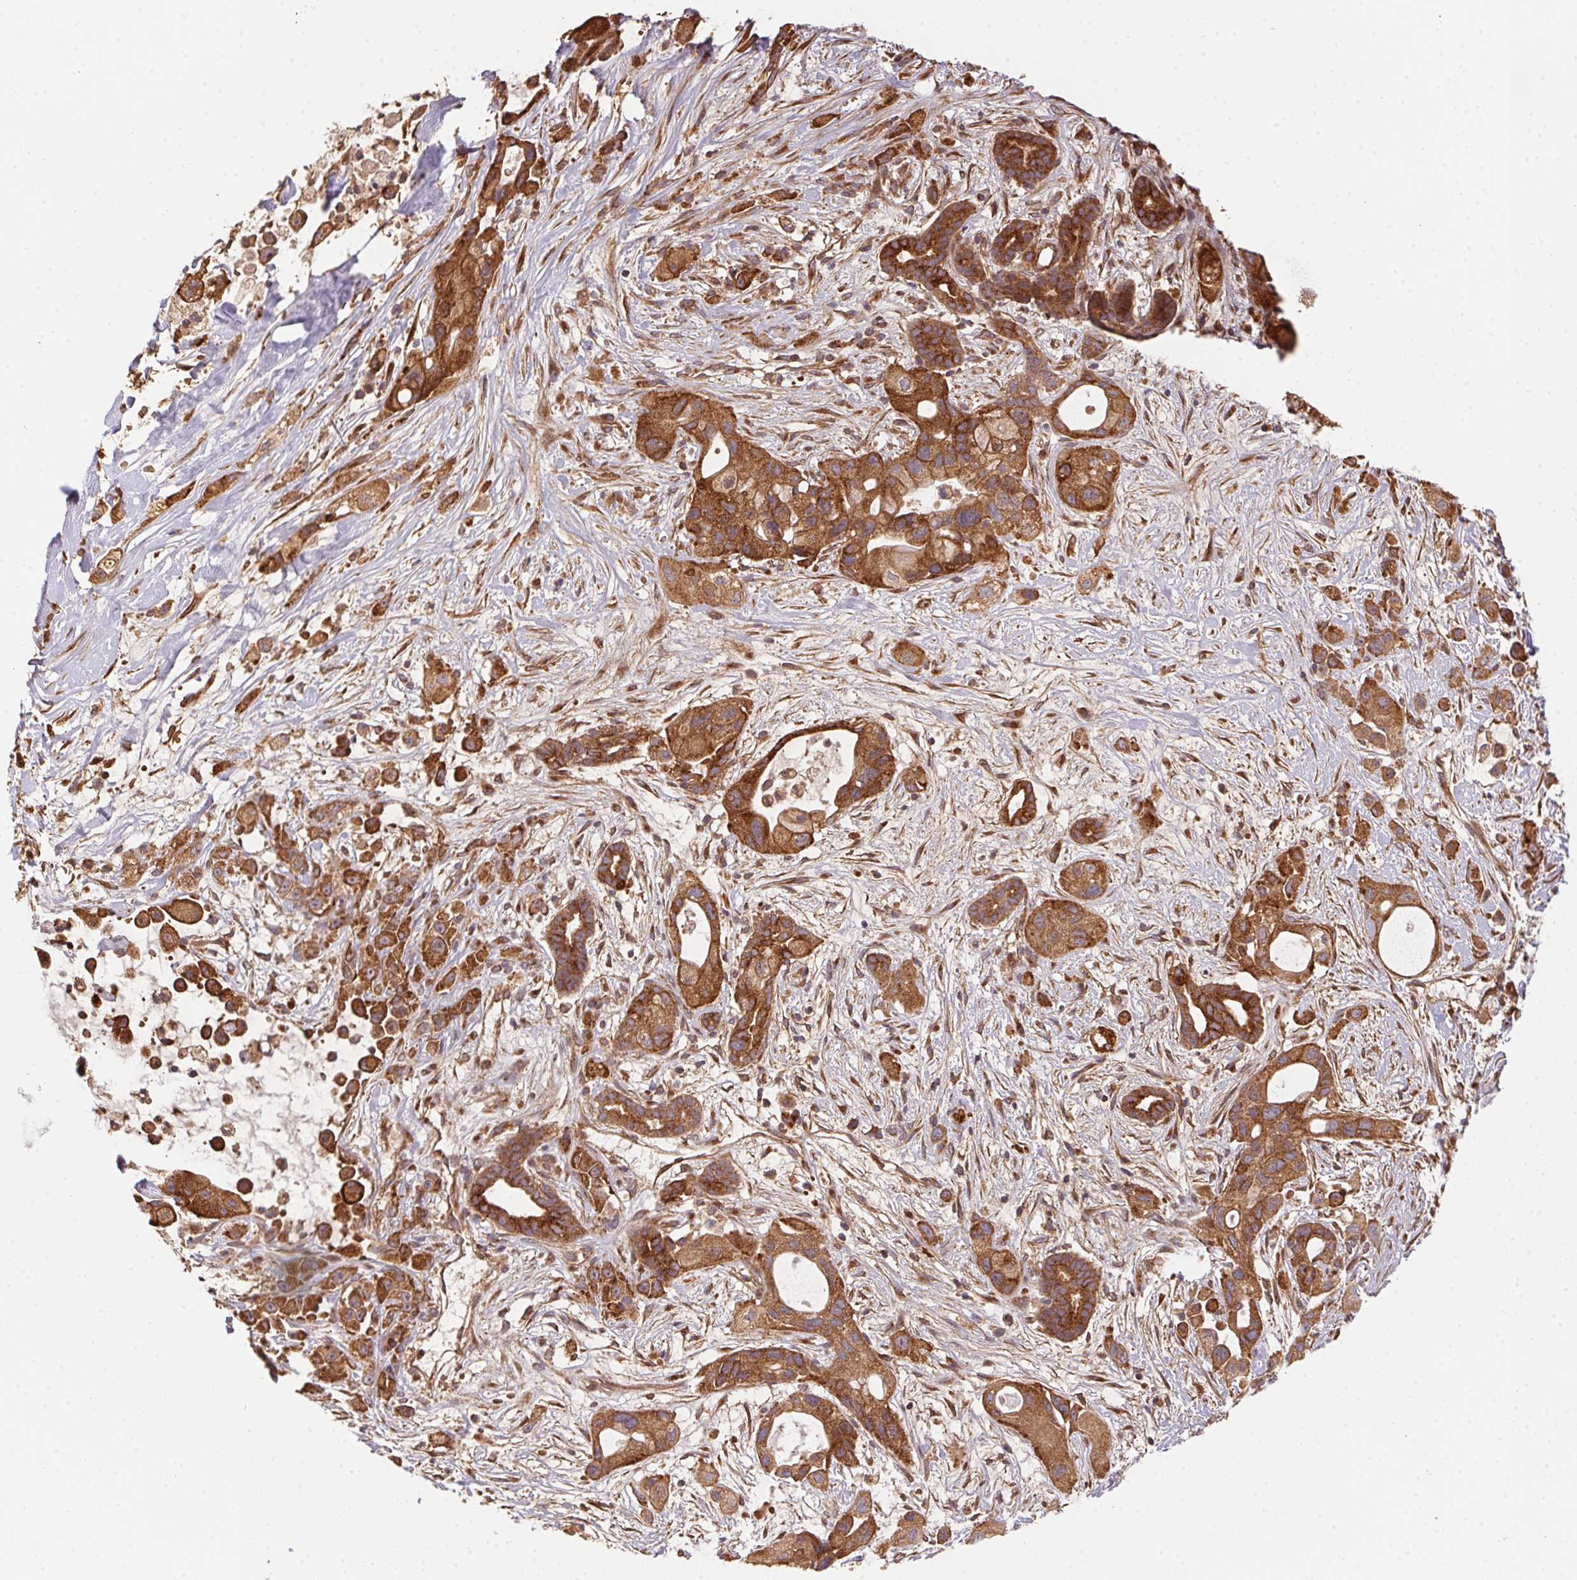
{"staining": {"intensity": "moderate", "quantity": ">75%", "location": "cytoplasmic/membranous"}, "tissue": "pancreatic cancer", "cell_type": "Tumor cells", "image_type": "cancer", "snomed": [{"axis": "morphology", "description": "Adenocarcinoma, NOS"}, {"axis": "topography", "description": "Pancreas"}], "caption": "Moderate cytoplasmic/membranous staining is appreciated in about >75% of tumor cells in pancreatic cancer (adenocarcinoma).", "gene": "USE1", "patient": {"sex": "male", "age": 44}}